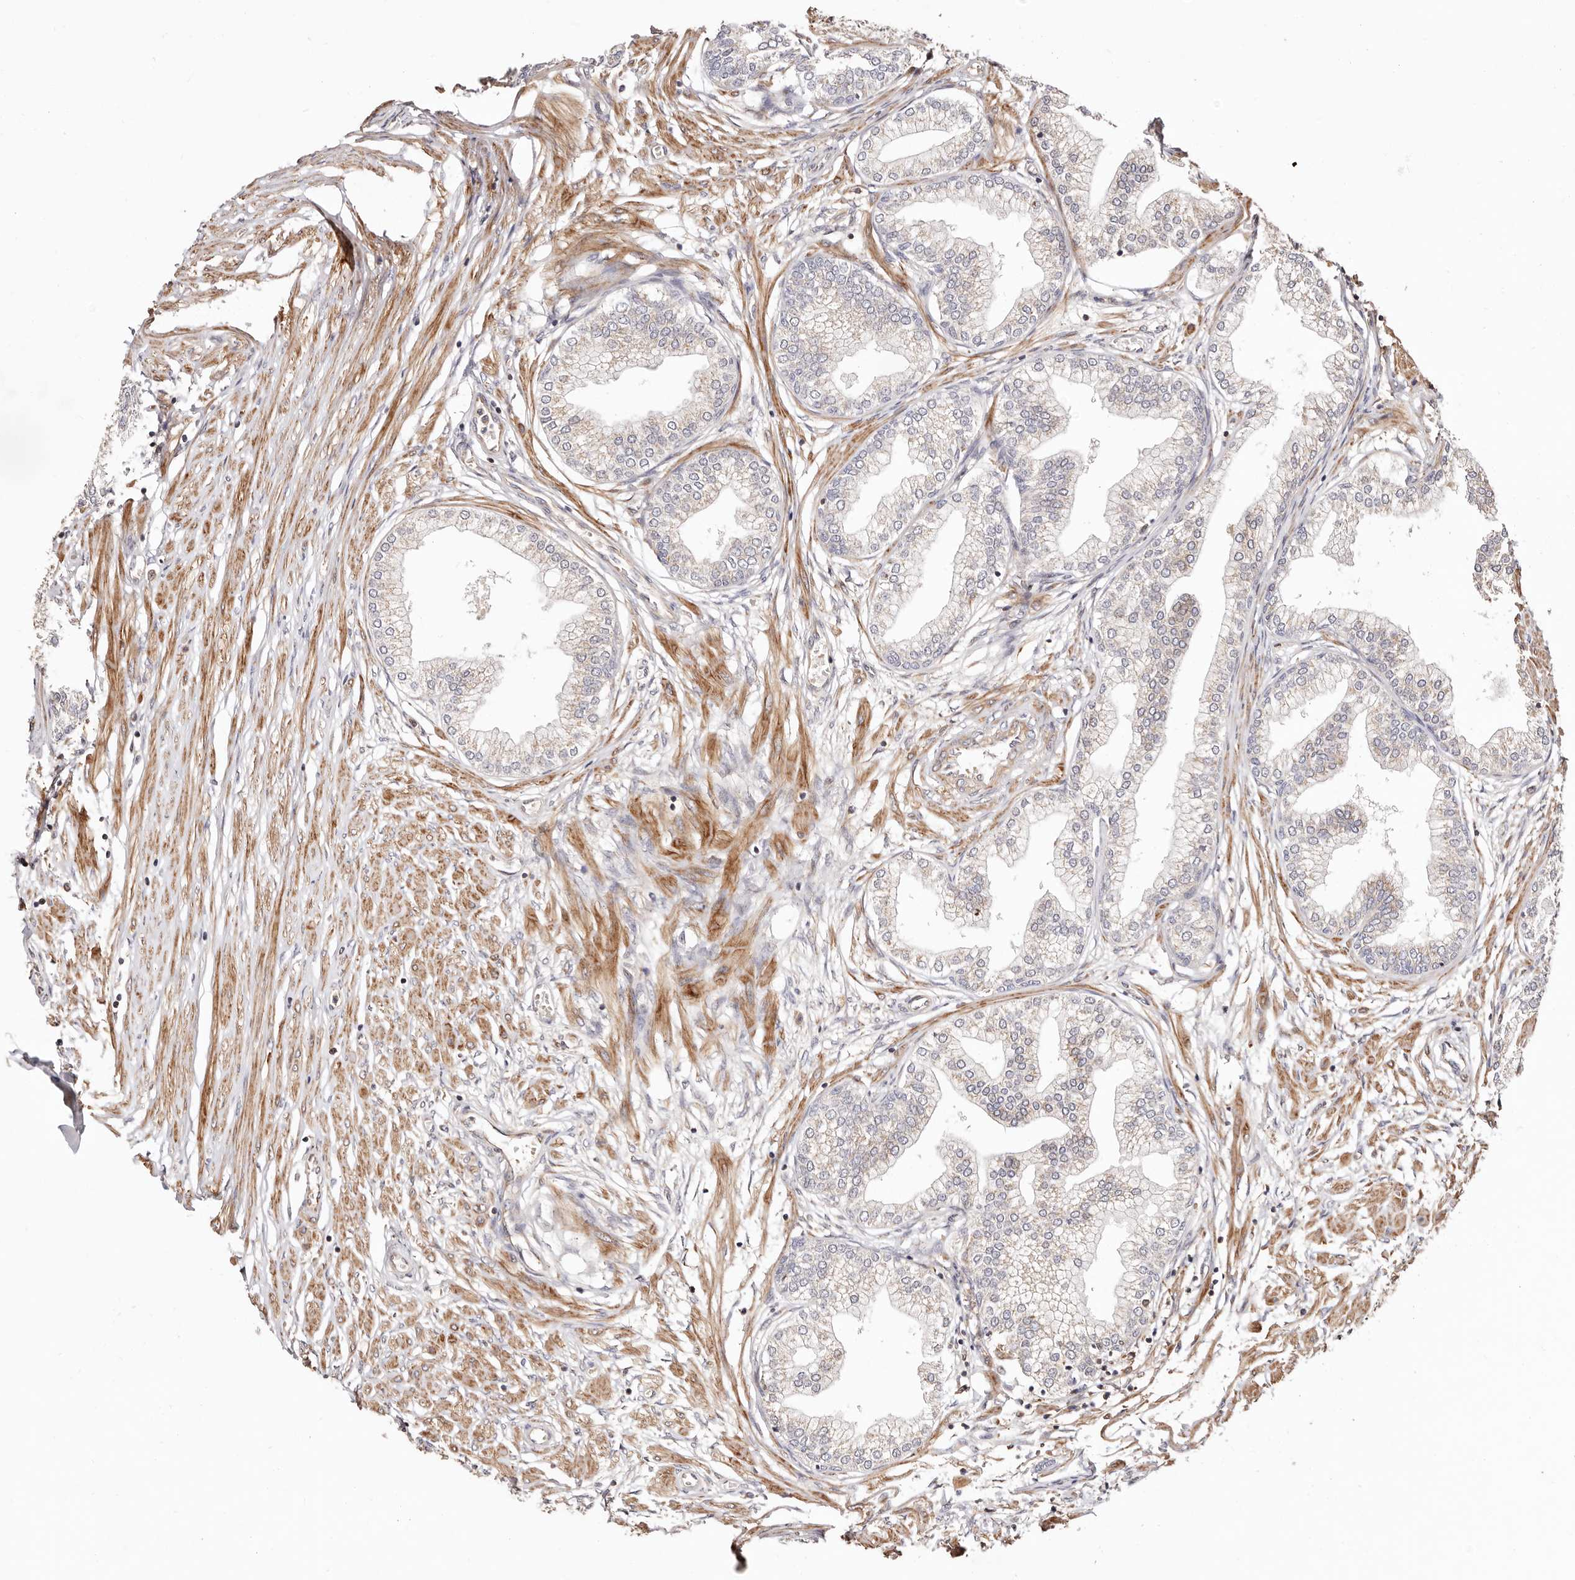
{"staining": {"intensity": "weak", "quantity": "<25%", "location": "cytoplasmic/membranous"}, "tissue": "prostate", "cell_type": "Glandular cells", "image_type": "normal", "snomed": [{"axis": "morphology", "description": "Normal tissue, NOS"}, {"axis": "morphology", "description": "Urothelial carcinoma, Low grade"}, {"axis": "topography", "description": "Urinary bladder"}, {"axis": "topography", "description": "Prostate"}], "caption": "This is a photomicrograph of immunohistochemistry staining of benign prostate, which shows no expression in glandular cells. Brightfield microscopy of IHC stained with DAB (3,3'-diaminobenzidine) (brown) and hematoxylin (blue), captured at high magnification.", "gene": "MAPK1", "patient": {"sex": "male", "age": 60}}